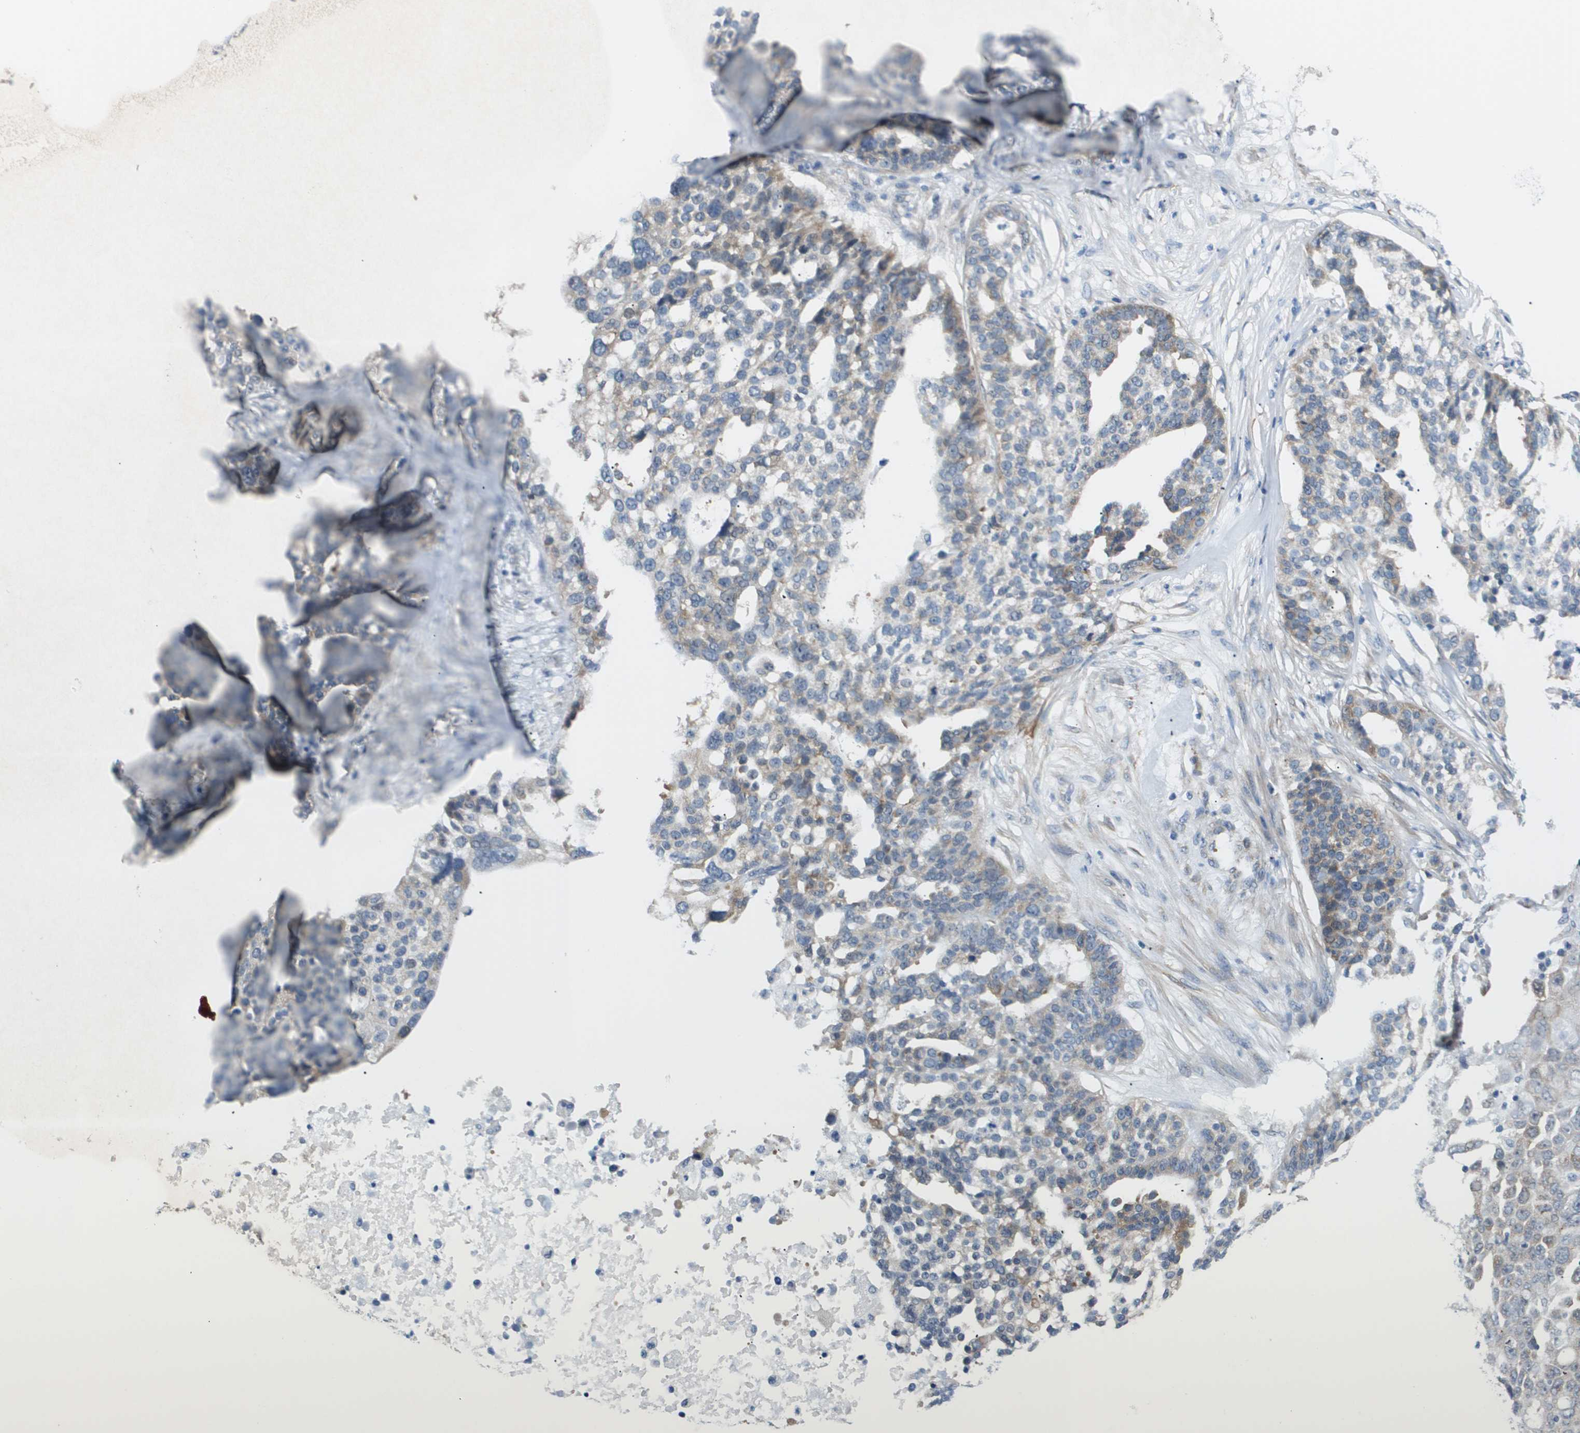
{"staining": {"intensity": "weak", "quantity": "<25%", "location": "cytoplasmic/membranous"}, "tissue": "ovarian cancer", "cell_type": "Tumor cells", "image_type": "cancer", "snomed": [{"axis": "morphology", "description": "Cystadenocarcinoma, serous, NOS"}, {"axis": "topography", "description": "Ovary"}], "caption": "Image shows no protein staining in tumor cells of ovarian cancer tissue.", "gene": "OTUD5", "patient": {"sex": "female", "age": 59}}